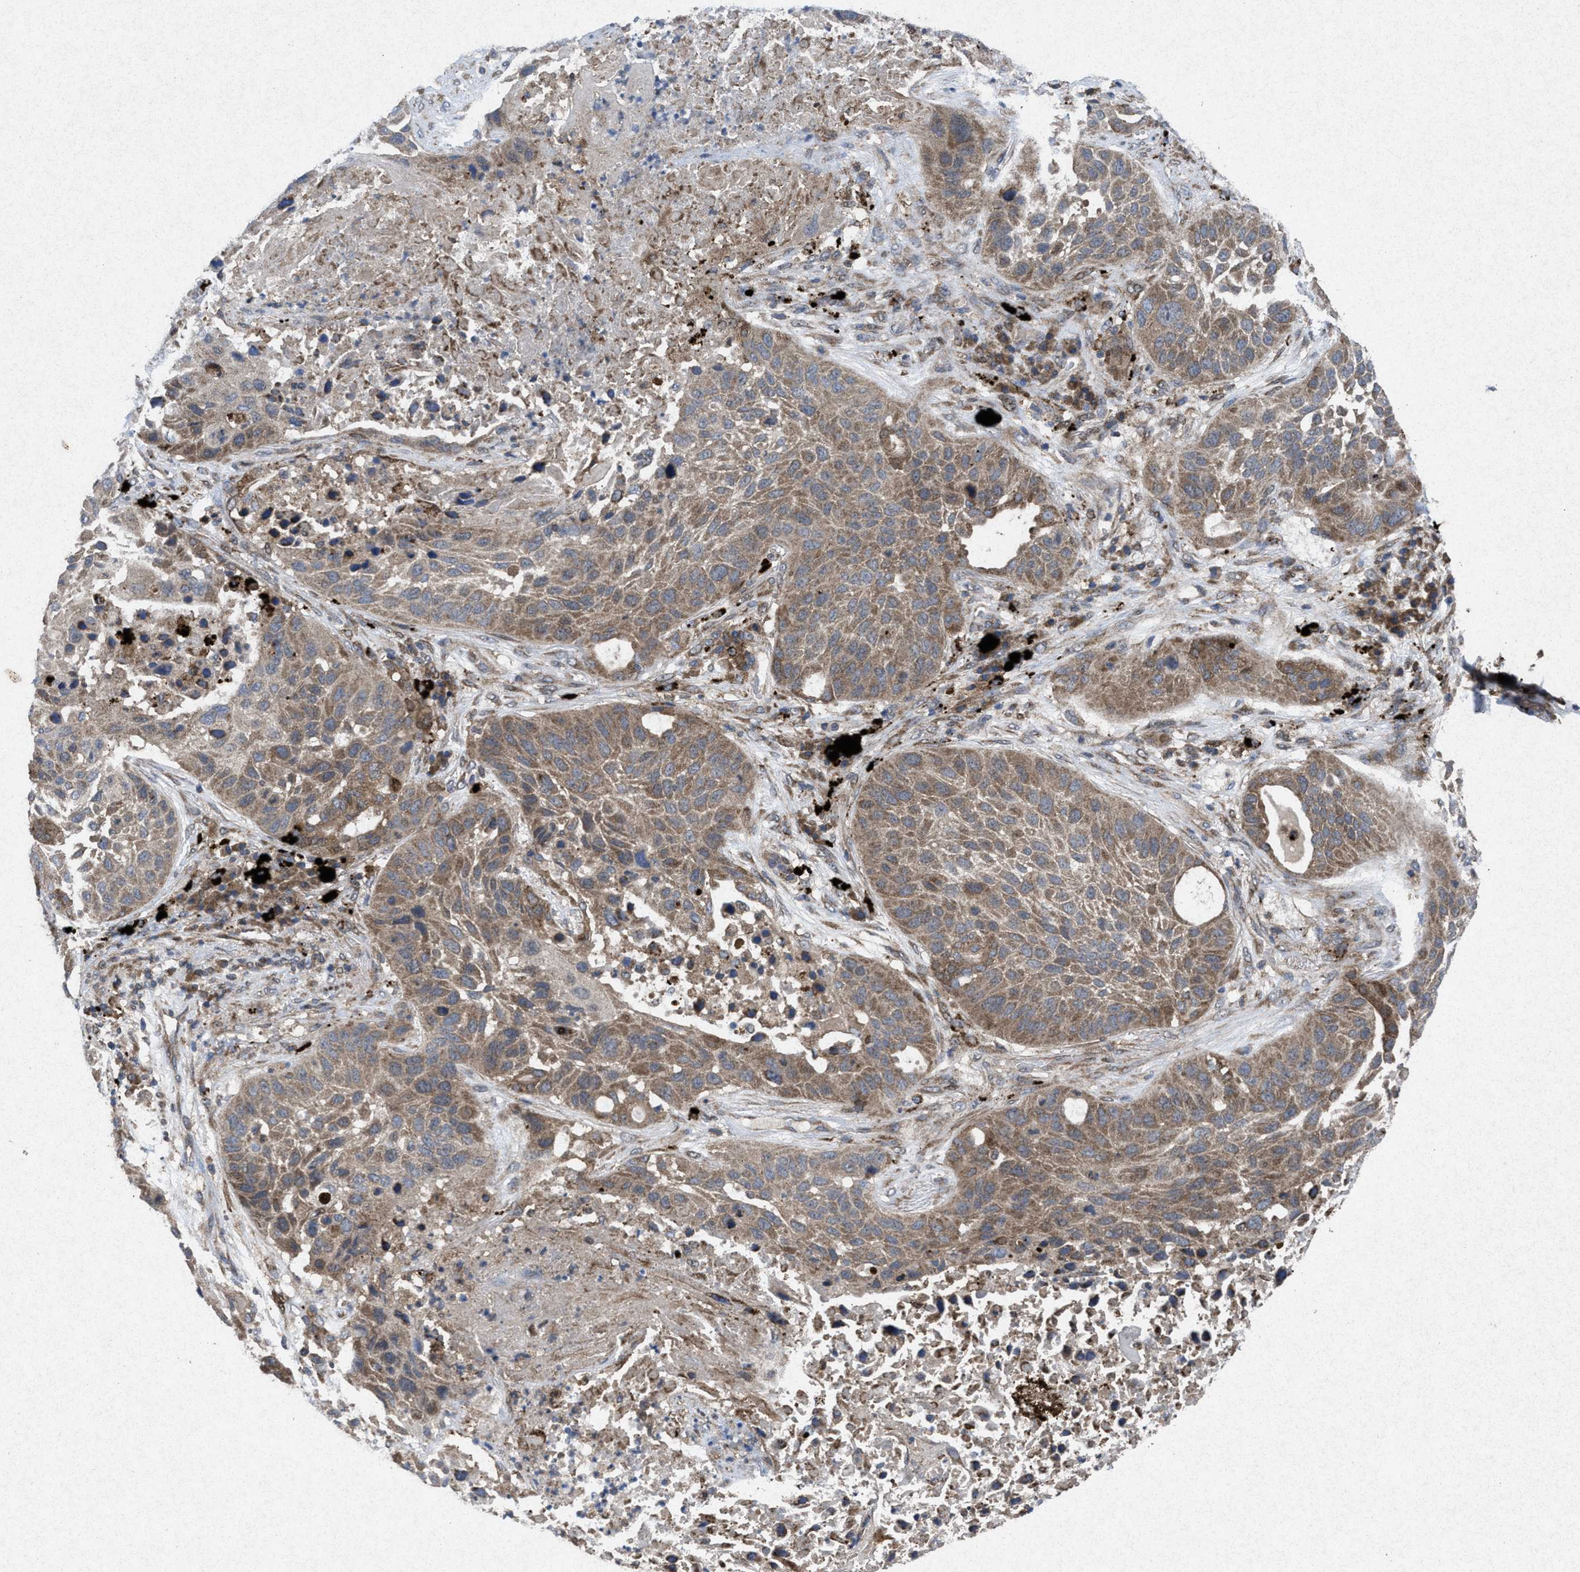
{"staining": {"intensity": "moderate", "quantity": ">75%", "location": "cytoplasmic/membranous"}, "tissue": "lung cancer", "cell_type": "Tumor cells", "image_type": "cancer", "snomed": [{"axis": "morphology", "description": "Squamous cell carcinoma, NOS"}, {"axis": "topography", "description": "Lung"}], "caption": "Lung cancer (squamous cell carcinoma) was stained to show a protein in brown. There is medium levels of moderate cytoplasmic/membranous staining in about >75% of tumor cells.", "gene": "MSI2", "patient": {"sex": "male", "age": 57}}